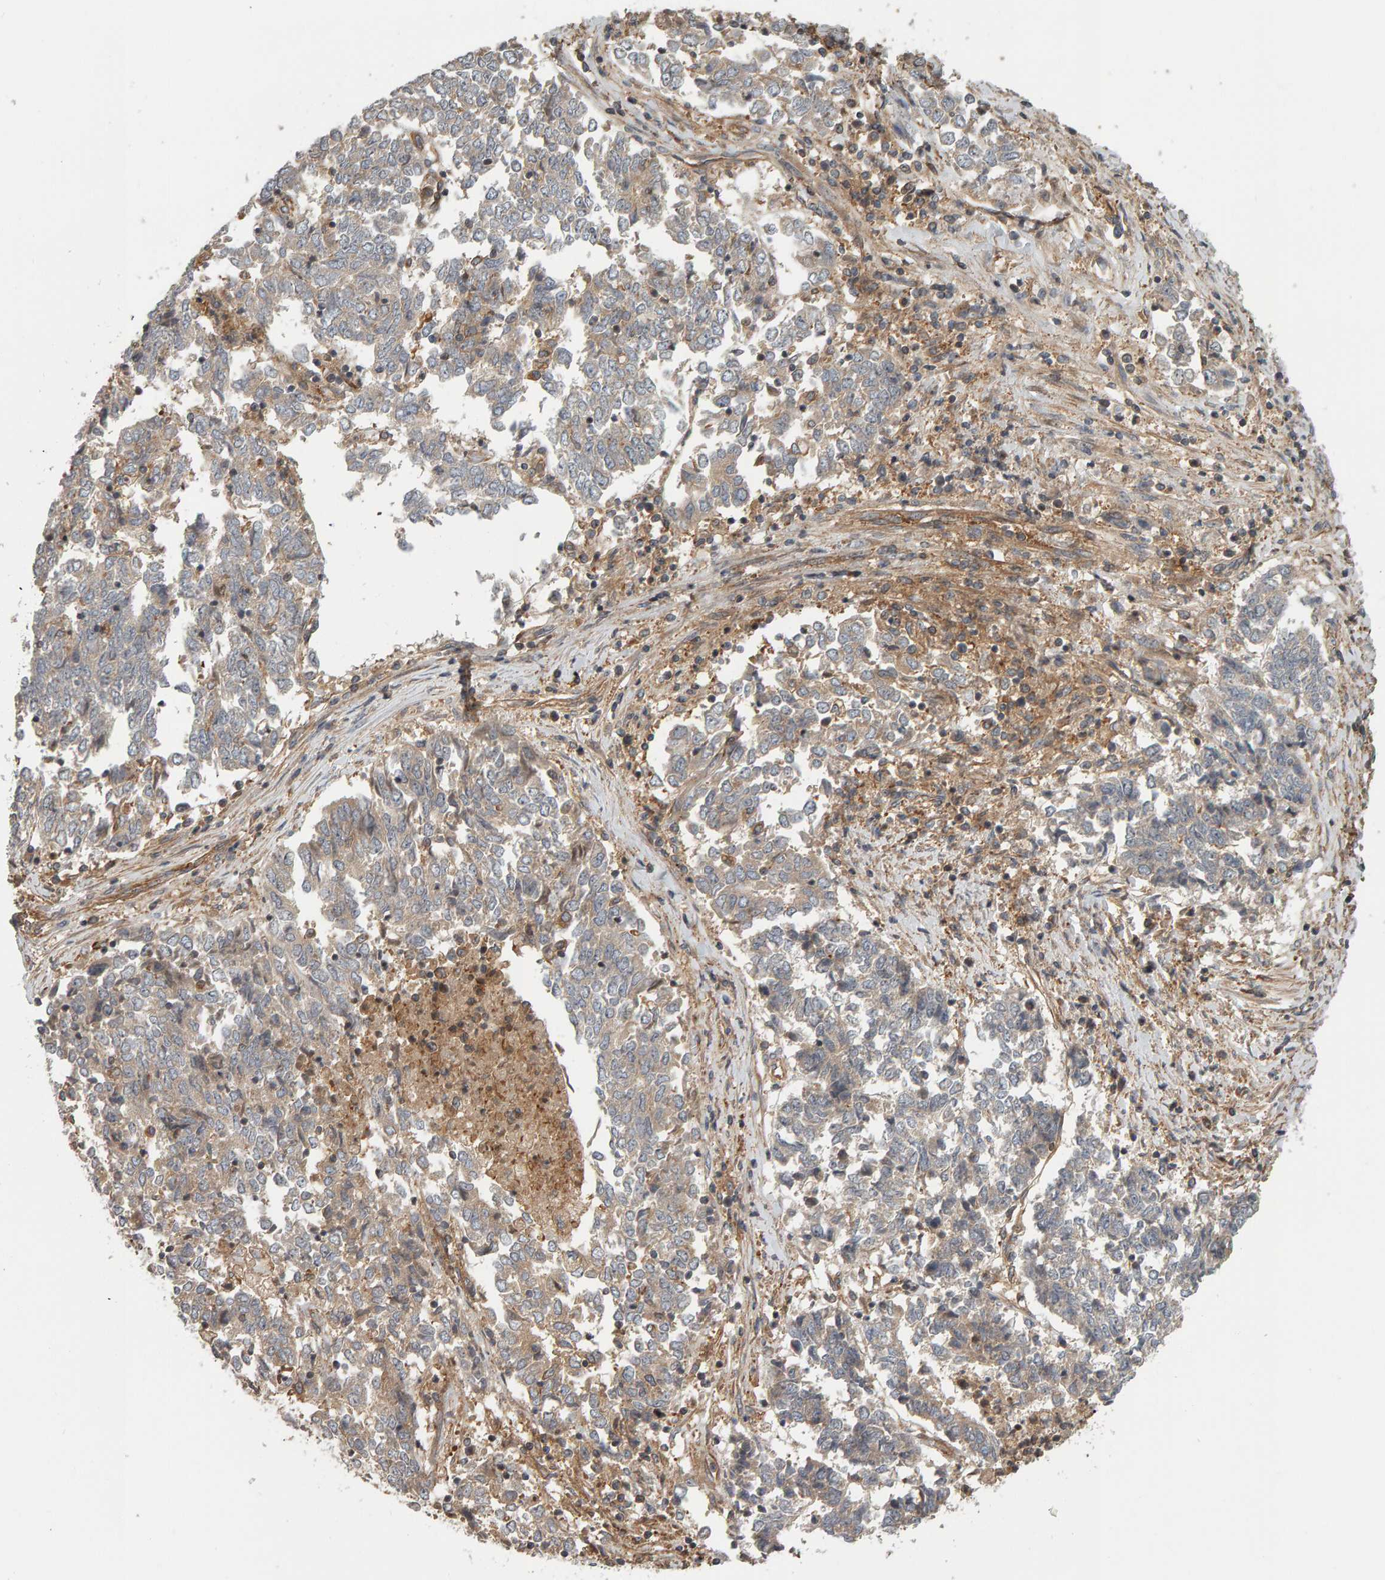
{"staining": {"intensity": "weak", "quantity": "25%-75%", "location": "cytoplasmic/membranous"}, "tissue": "endometrial cancer", "cell_type": "Tumor cells", "image_type": "cancer", "snomed": [{"axis": "morphology", "description": "Adenocarcinoma, NOS"}, {"axis": "topography", "description": "Endometrium"}], "caption": "High-power microscopy captured an immunohistochemistry image of endometrial cancer, revealing weak cytoplasmic/membranous staining in about 25%-75% of tumor cells.", "gene": "C9orf72", "patient": {"sex": "female", "age": 80}}